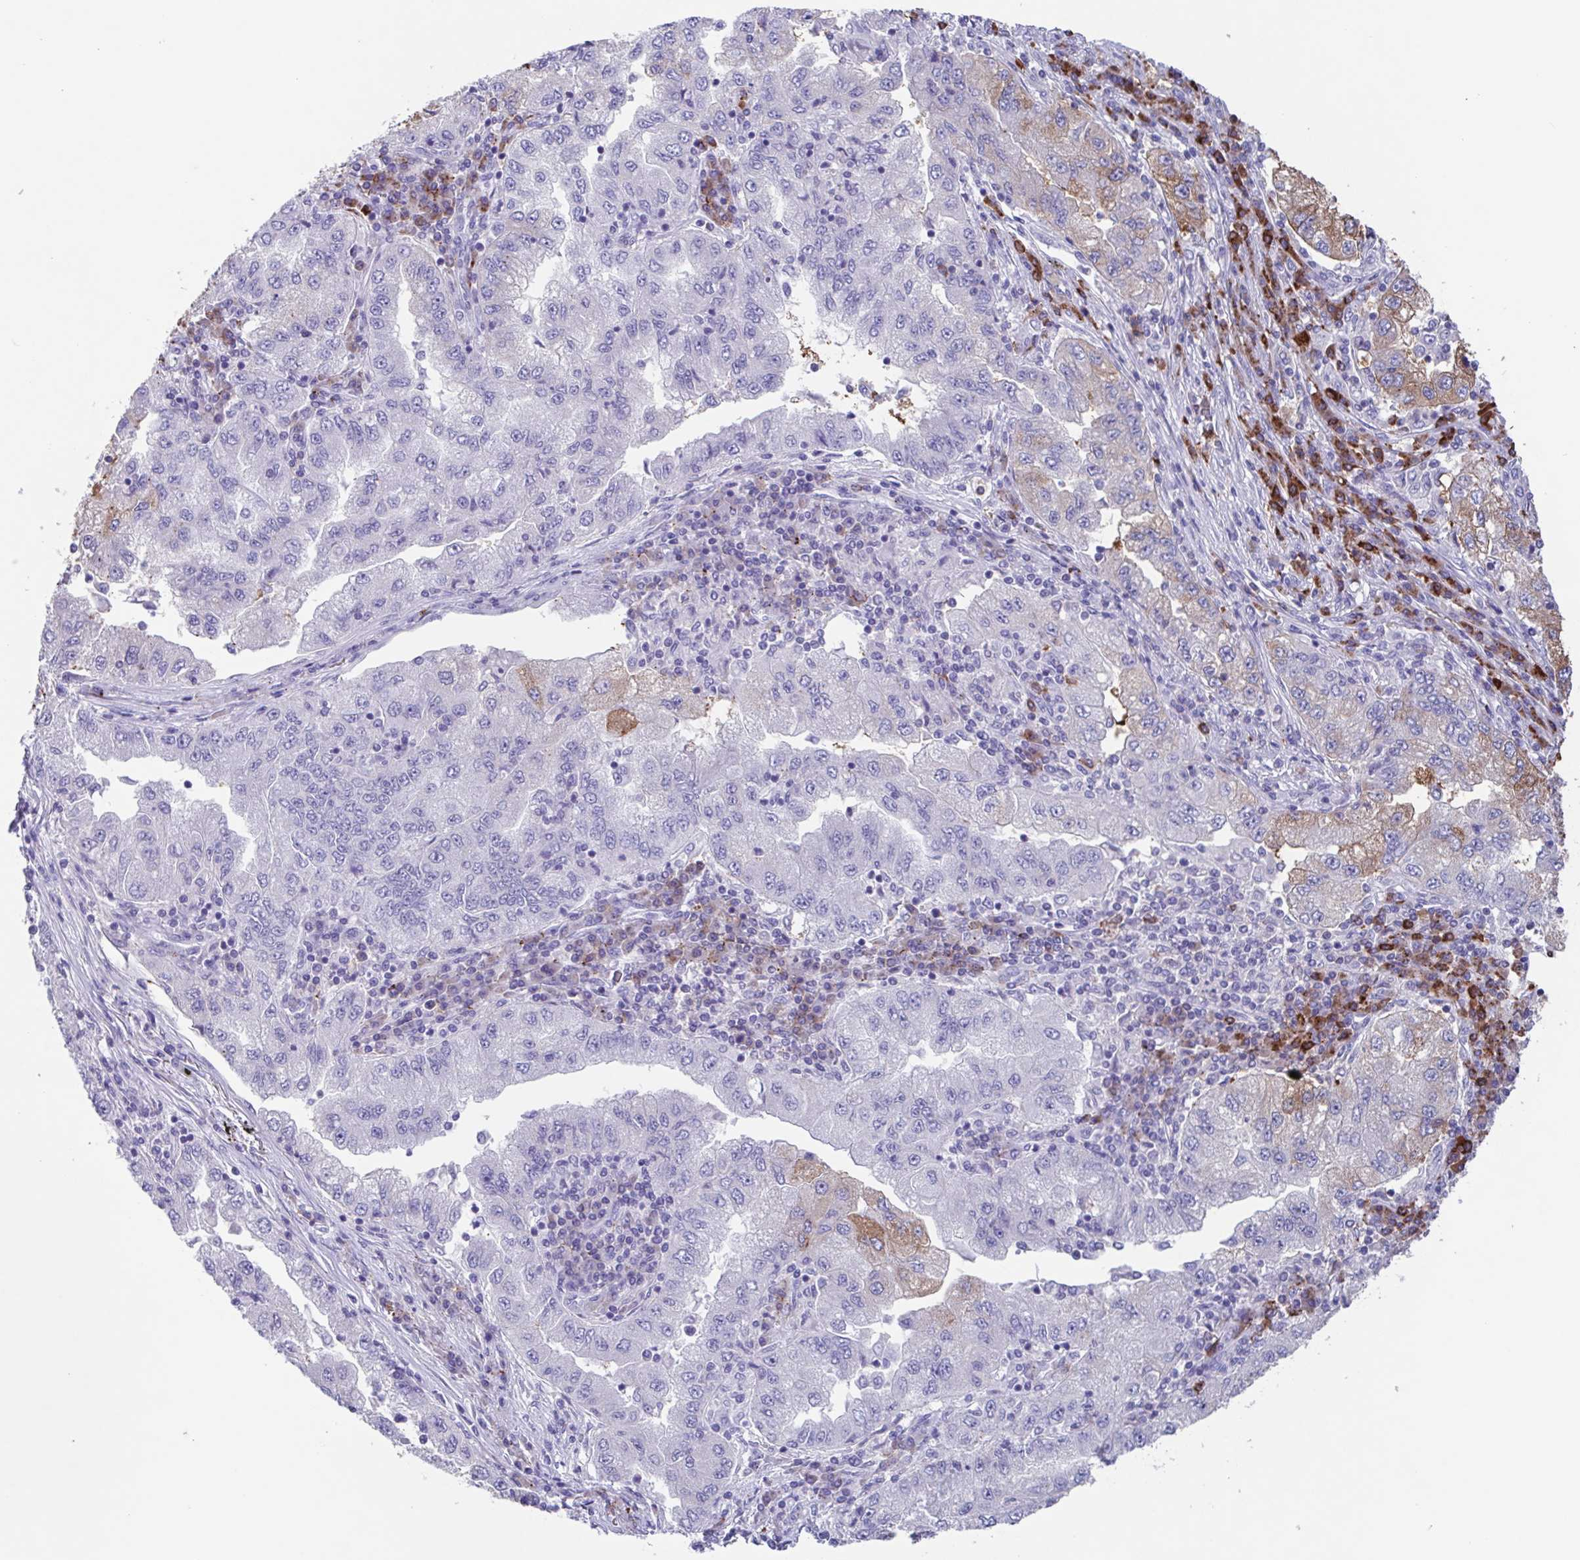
{"staining": {"intensity": "negative", "quantity": "none", "location": "none"}, "tissue": "lung cancer", "cell_type": "Tumor cells", "image_type": "cancer", "snomed": [{"axis": "morphology", "description": "Adenocarcinoma, NOS"}, {"axis": "morphology", "description": "Adenocarcinoma primary or metastatic"}, {"axis": "topography", "description": "Lung"}], "caption": "A high-resolution image shows immunohistochemistry staining of lung cancer (adenocarcinoma primary or metastatic), which shows no significant positivity in tumor cells.", "gene": "TPD52", "patient": {"sex": "male", "age": 74}}